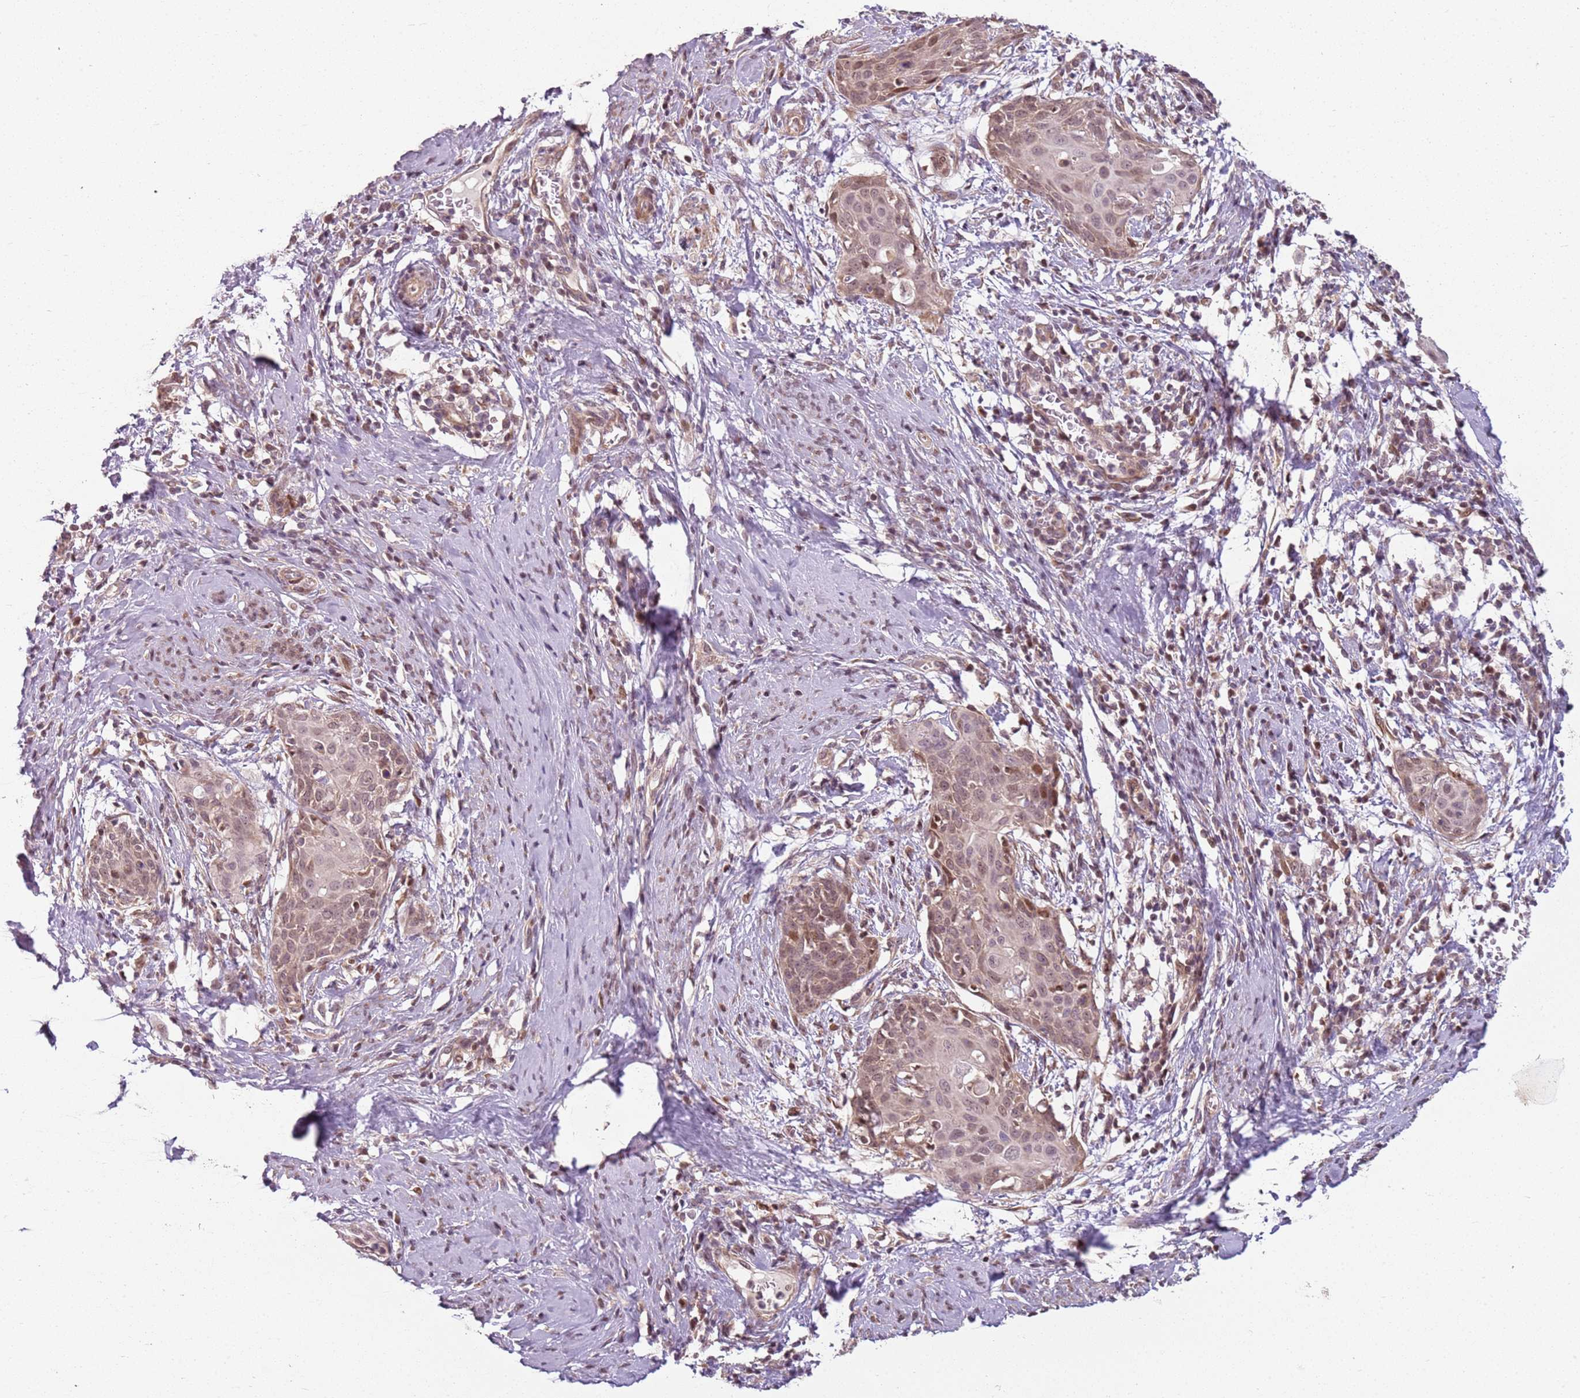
{"staining": {"intensity": "weak", "quantity": "25%-75%", "location": "cytoplasmic/membranous,nuclear"}, "tissue": "cervical cancer", "cell_type": "Tumor cells", "image_type": "cancer", "snomed": [{"axis": "morphology", "description": "Squamous cell carcinoma, NOS"}, {"axis": "topography", "description": "Cervix"}], "caption": "Immunohistochemistry (IHC) (DAB) staining of human squamous cell carcinoma (cervical) shows weak cytoplasmic/membranous and nuclear protein positivity in approximately 25%-75% of tumor cells. The protein of interest is stained brown, and the nuclei are stained in blue (DAB (3,3'-diaminobenzidine) IHC with brightfield microscopy, high magnification).", "gene": "CHURC1", "patient": {"sex": "female", "age": 52}}